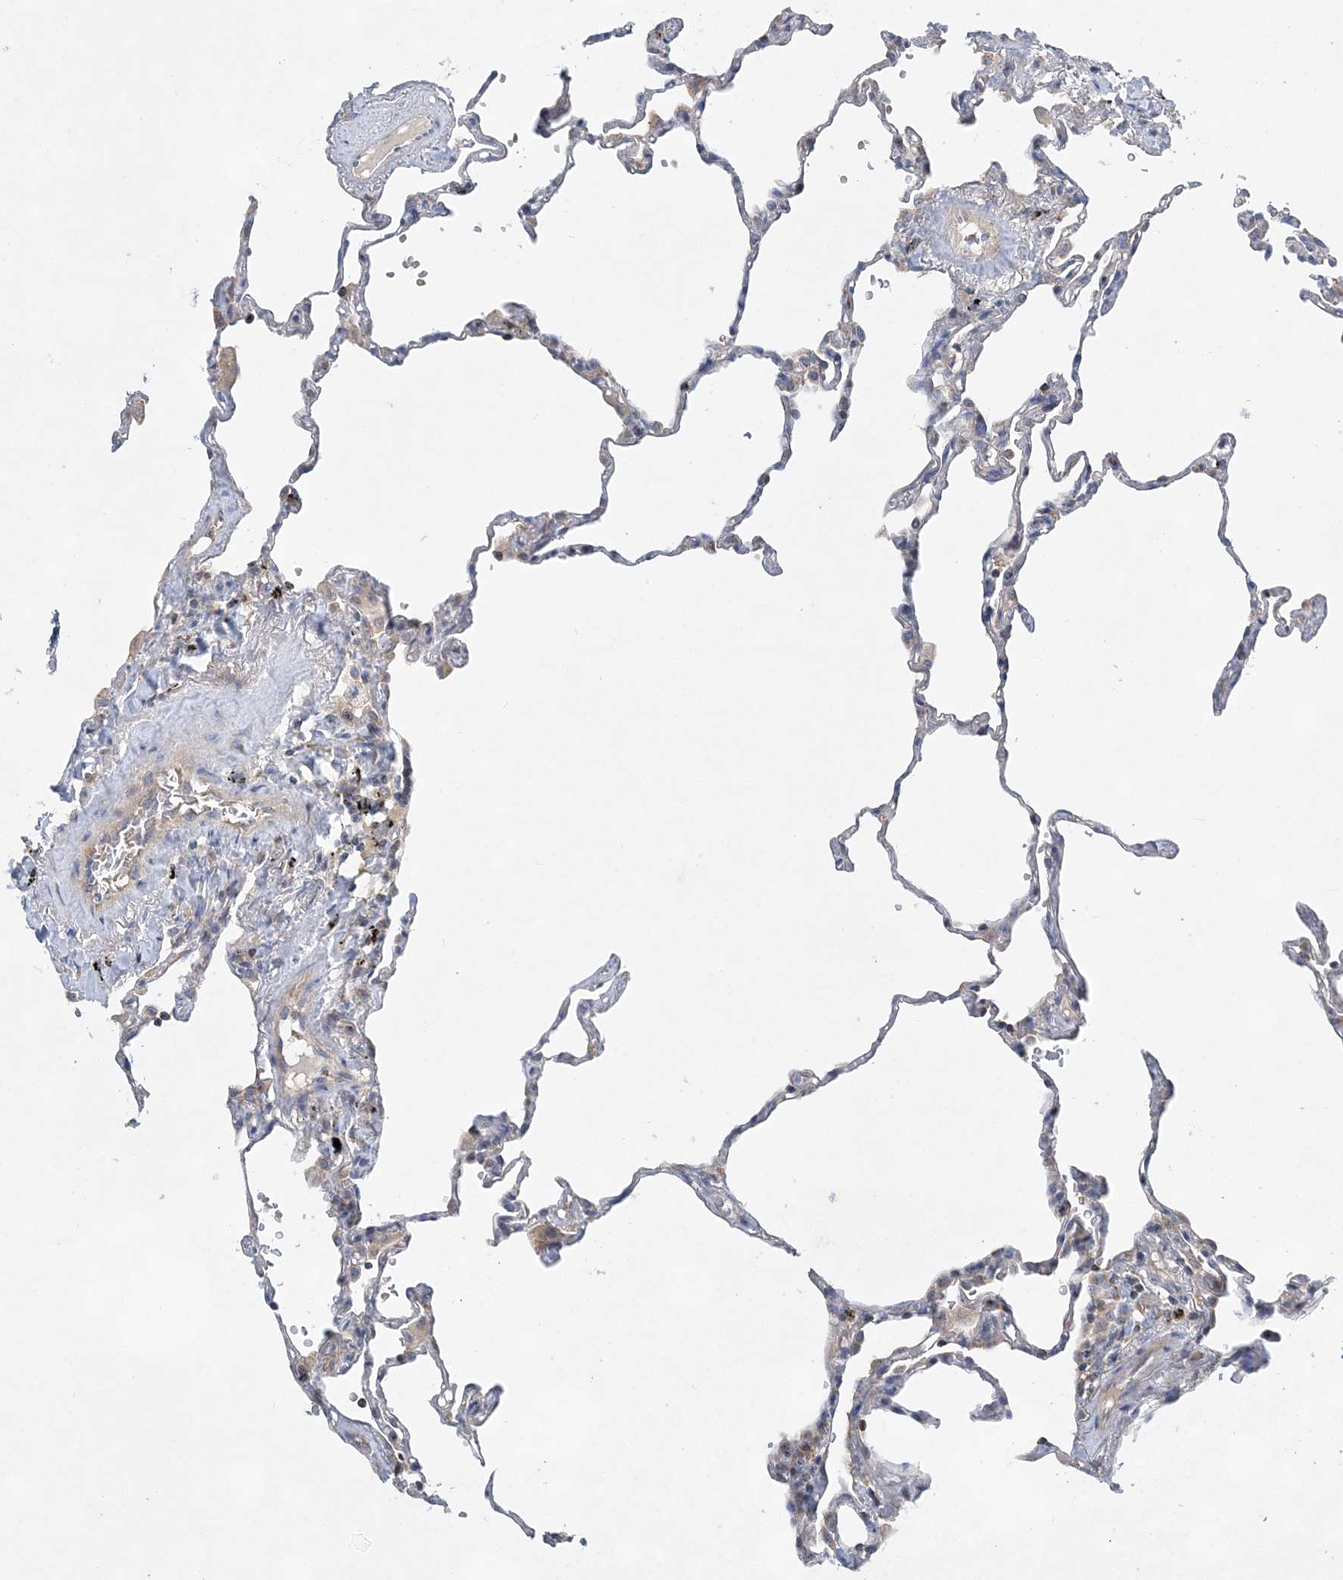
{"staining": {"intensity": "negative", "quantity": "none", "location": "none"}, "tissue": "lung", "cell_type": "Alveolar cells", "image_type": "normal", "snomed": [{"axis": "morphology", "description": "Normal tissue, NOS"}, {"axis": "topography", "description": "Lung"}], "caption": "Micrograph shows no significant protein positivity in alveolar cells of normal lung. The staining is performed using DAB (3,3'-diaminobenzidine) brown chromogen with nuclei counter-stained in using hematoxylin.", "gene": "TRAPPC13", "patient": {"sex": "male", "age": 59}}